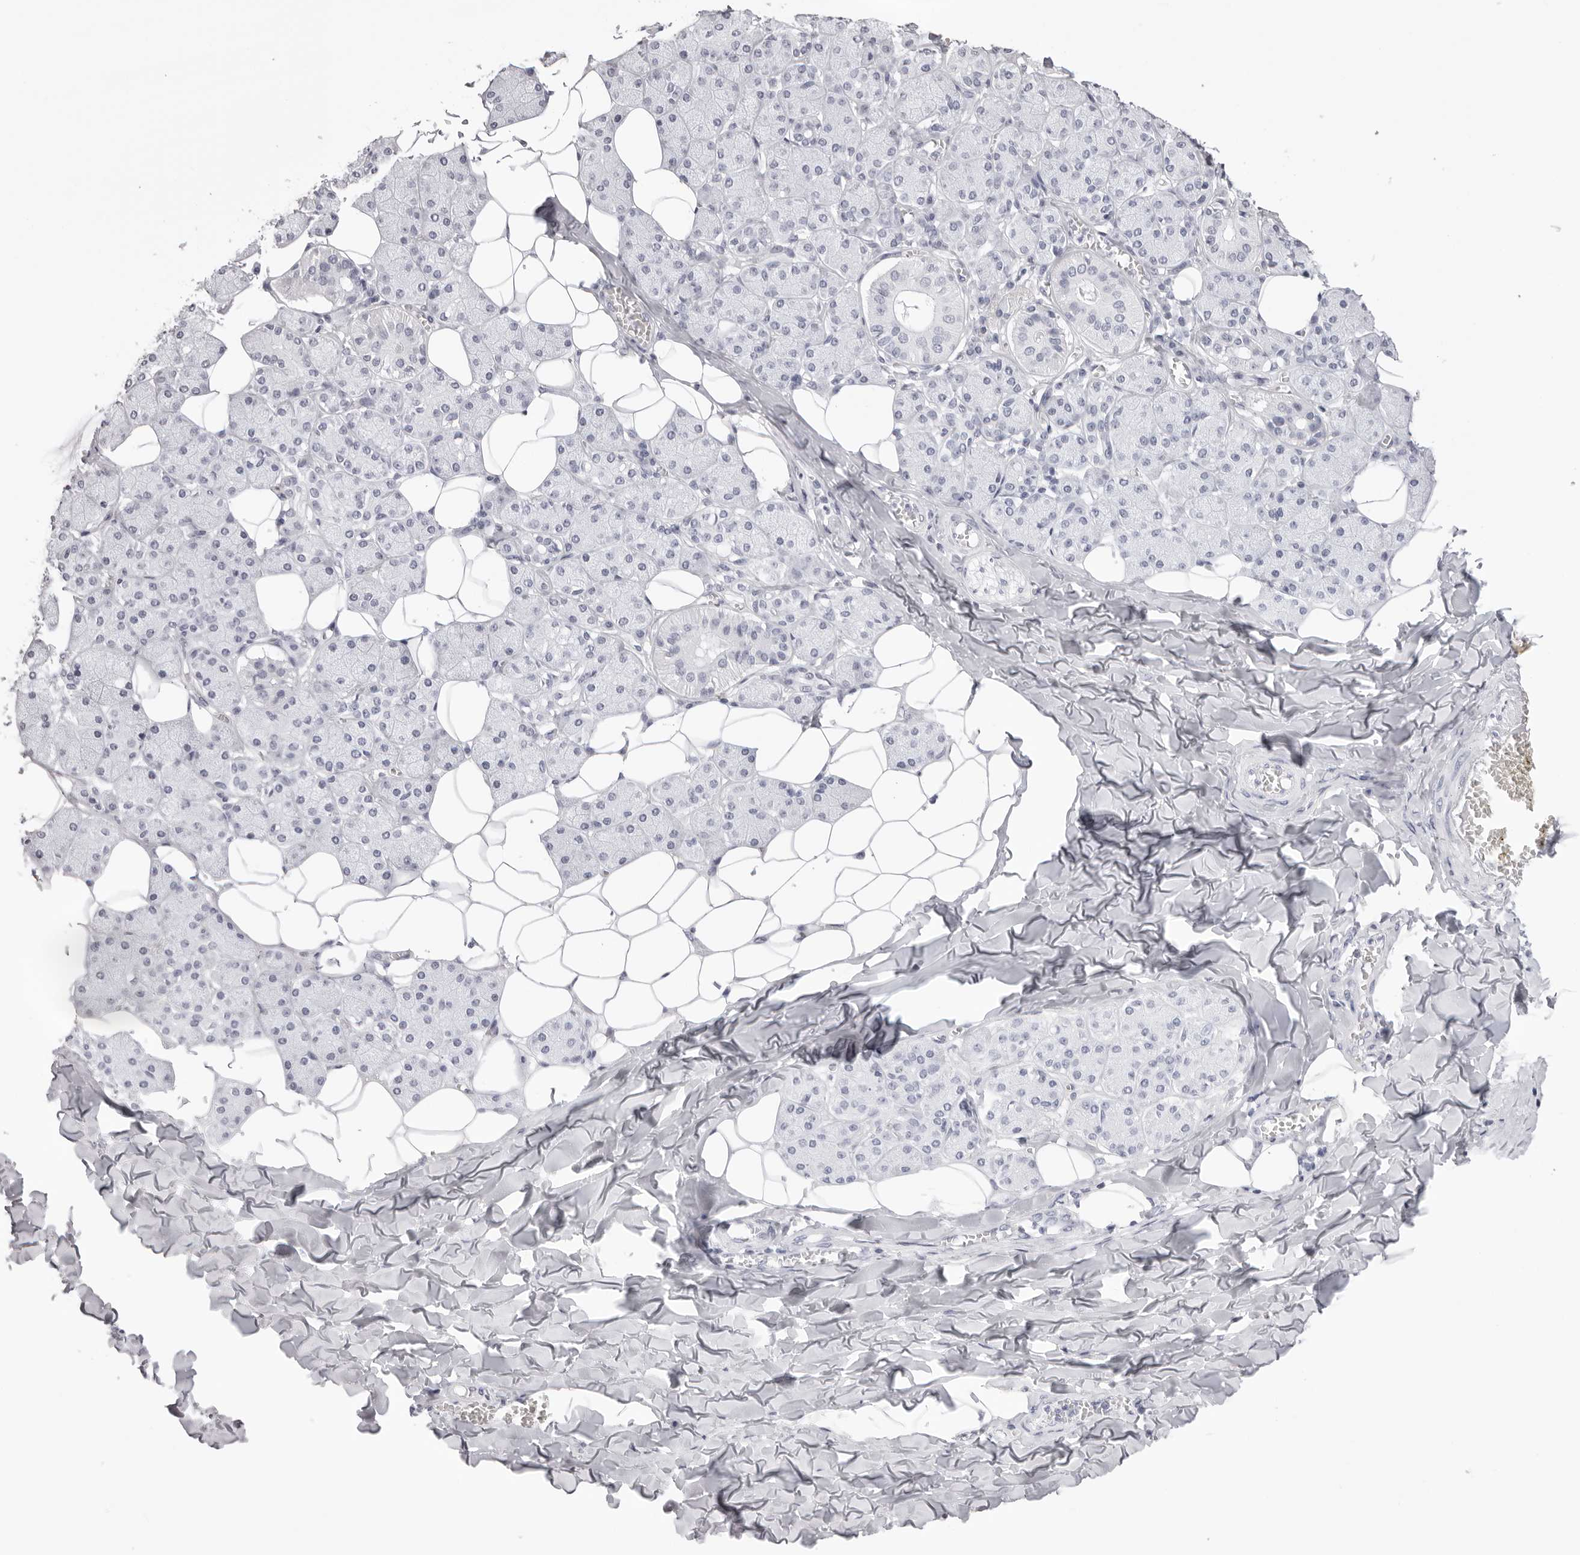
{"staining": {"intensity": "negative", "quantity": "none", "location": "none"}, "tissue": "salivary gland", "cell_type": "Glandular cells", "image_type": "normal", "snomed": [{"axis": "morphology", "description": "Normal tissue, NOS"}, {"axis": "topography", "description": "Salivary gland"}], "caption": "Protein analysis of normal salivary gland reveals no significant positivity in glandular cells.", "gene": "RHO", "patient": {"sex": "female", "age": 33}}